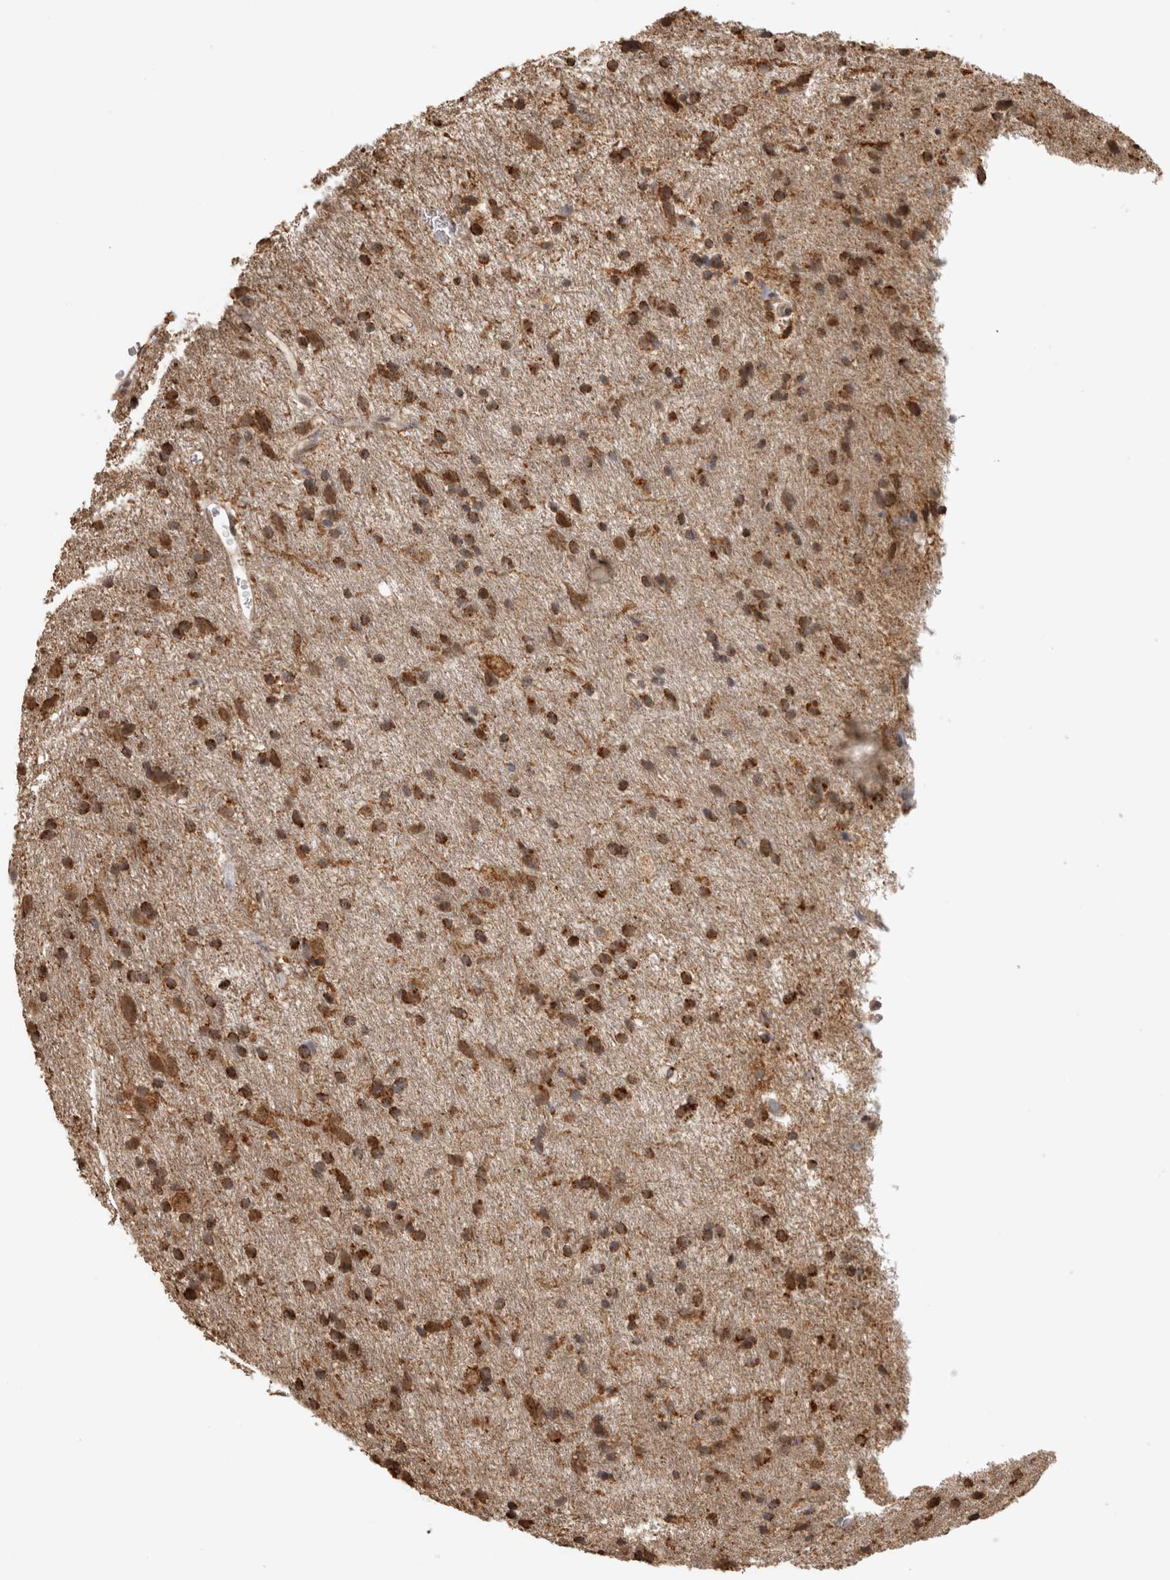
{"staining": {"intensity": "strong", "quantity": ">75%", "location": "cytoplasmic/membranous"}, "tissue": "glioma", "cell_type": "Tumor cells", "image_type": "cancer", "snomed": [{"axis": "morphology", "description": "Glioma, malignant, Low grade"}, {"axis": "topography", "description": "Brain"}], "caption": "Immunohistochemistry (IHC) of human malignant glioma (low-grade) exhibits high levels of strong cytoplasmic/membranous staining in about >75% of tumor cells.", "gene": "BNIP3L", "patient": {"sex": "male", "age": 77}}